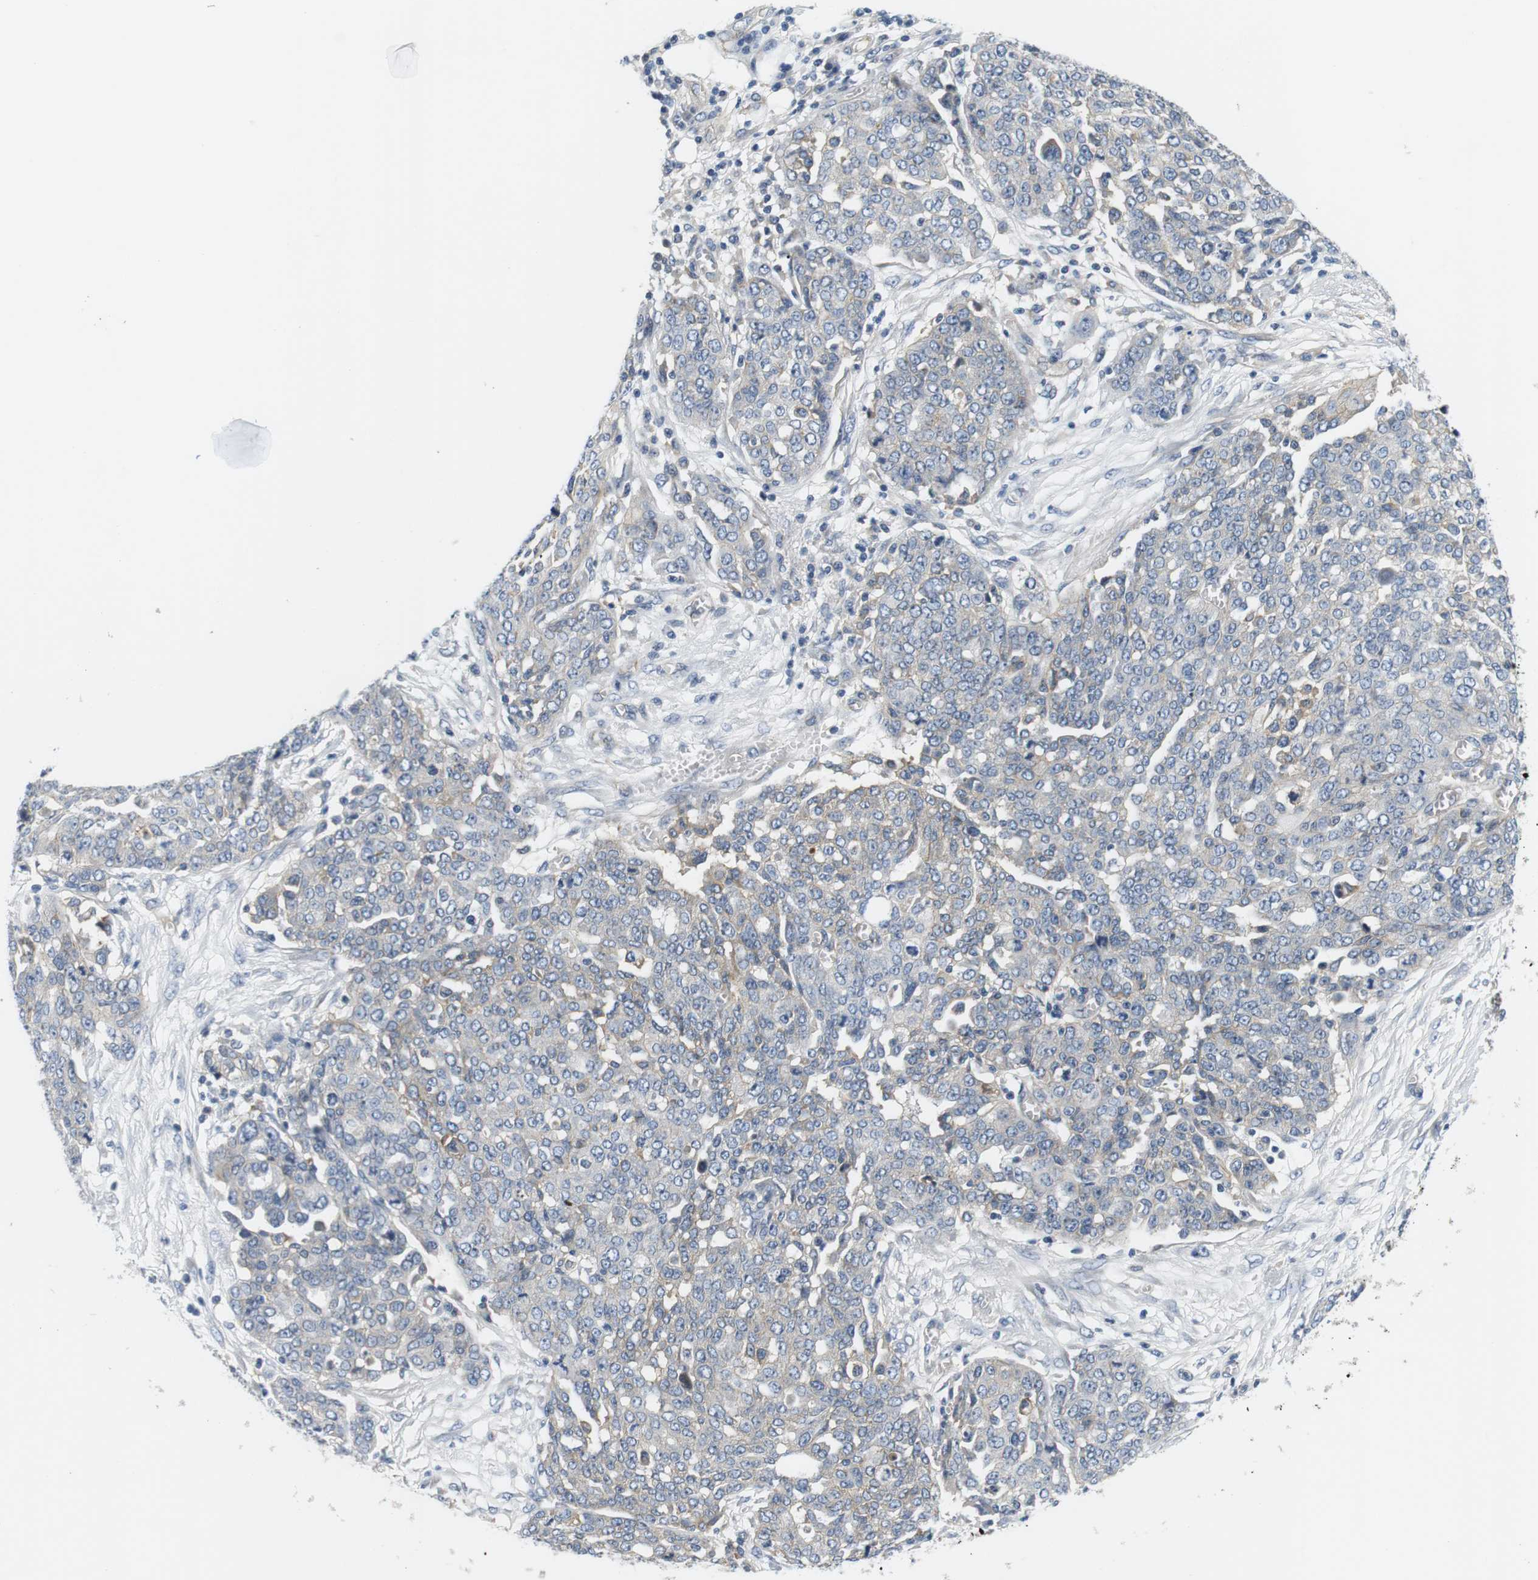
{"staining": {"intensity": "negative", "quantity": "none", "location": "none"}, "tissue": "ovarian cancer", "cell_type": "Tumor cells", "image_type": "cancer", "snomed": [{"axis": "morphology", "description": "Cystadenocarcinoma, serous, NOS"}, {"axis": "topography", "description": "Soft tissue"}, {"axis": "topography", "description": "Ovary"}], "caption": "Immunohistochemistry (IHC) histopathology image of human ovarian serous cystadenocarcinoma stained for a protein (brown), which shows no expression in tumor cells.", "gene": "SLC30A1", "patient": {"sex": "female", "age": 57}}